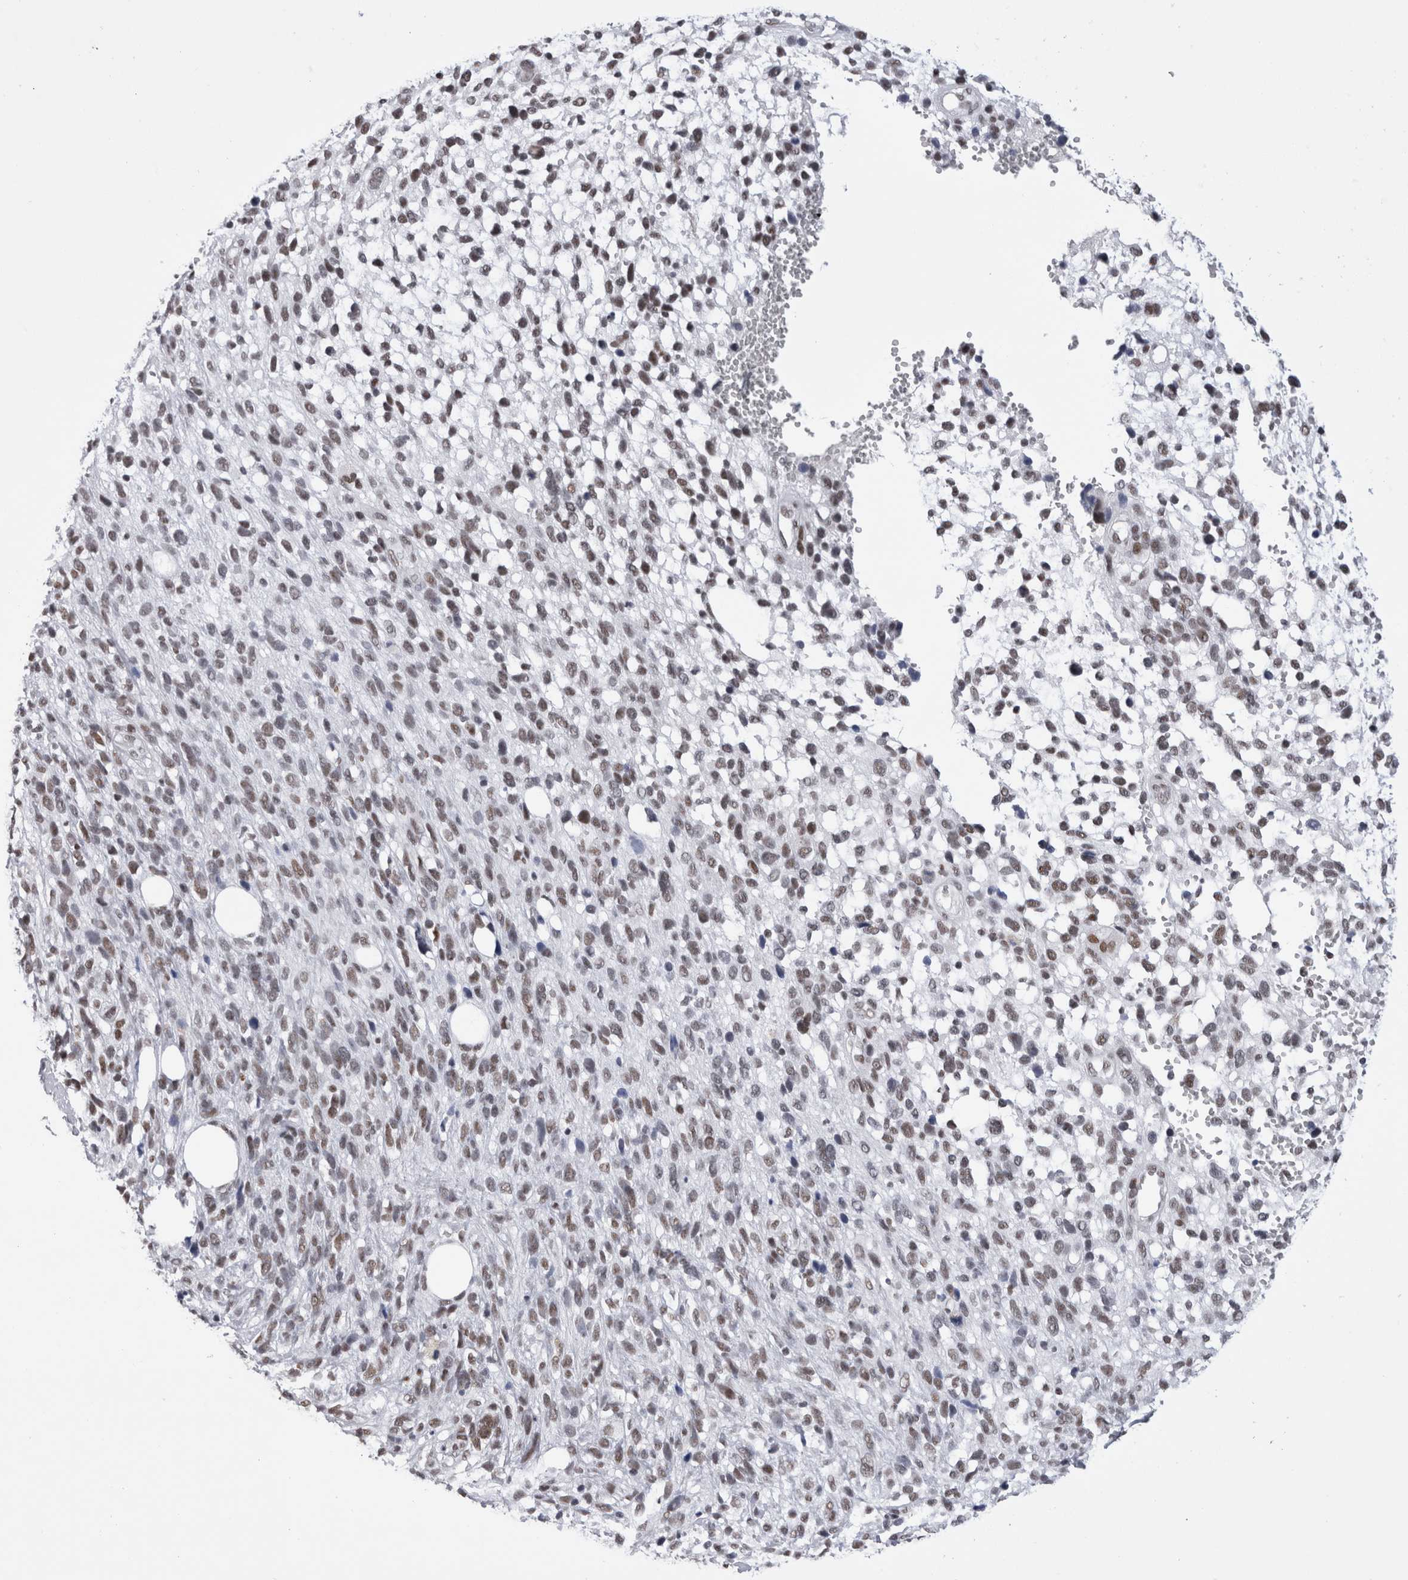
{"staining": {"intensity": "weak", "quantity": "25%-75%", "location": "nuclear"}, "tissue": "melanoma", "cell_type": "Tumor cells", "image_type": "cancer", "snomed": [{"axis": "morphology", "description": "Malignant melanoma, NOS"}, {"axis": "topography", "description": "Skin"}], "caption": "IHC staining of malignant melanoma, which displays low levels of weak nuclear expression in approximately 25%-75% of tumor cells indicating weak nuclear protein staining. The staining was performed using DAB (brown) for protein detection and nuclei were counterstained in hematoxylin (blue).", "gene": "API5", "patient": {"sex": "female", "age": 55}}